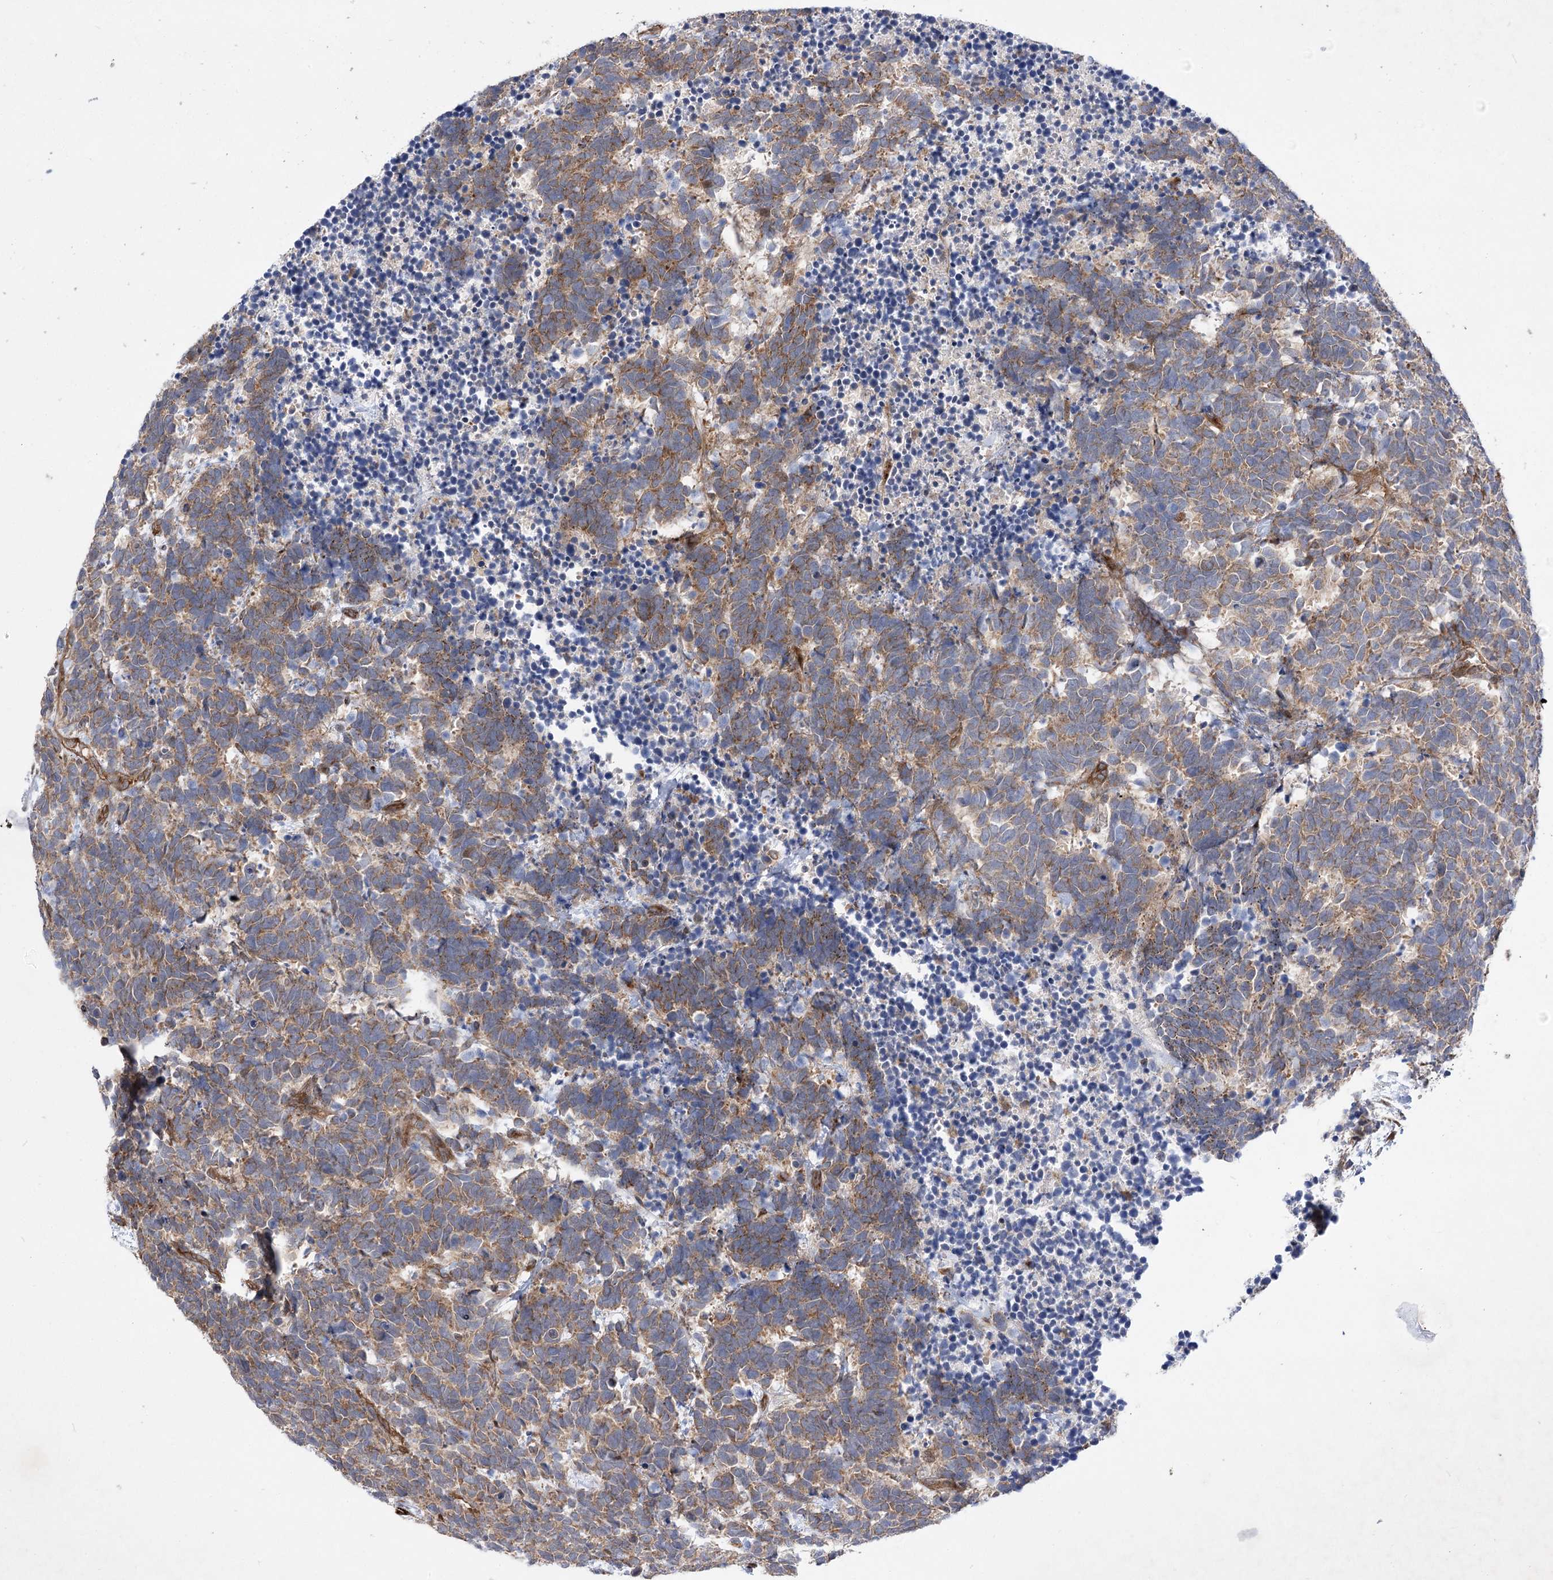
{"staining": {"intensity": "moderate", "quantity": ">75%", "location": "cytoplasmic/membranous"}, "tissue": "carcinoid", "cell_type": "Tumor cells", "image_type": "cancer", "snomed": [{"axis": "morphology", "description": "Carcinoma, NOS"}, {"axis": "morphology", "description": "Carcinoid, malignant, NOS"}, {"axis": "topography", "description": "Urinary bladder"}], "caption": "Carcinoid tissue exhibits moderate cytoplasmic/membranous positivity in approximately >75% of tumor cells The staining was performed using DAB (3,3'-diaminobenzidine), with brown indicating positive protein expression. Nuclei are stained blue with hematoxylin.", "gene": "ARHGAP31", "patient": {"sex": "male", "age": 57}}